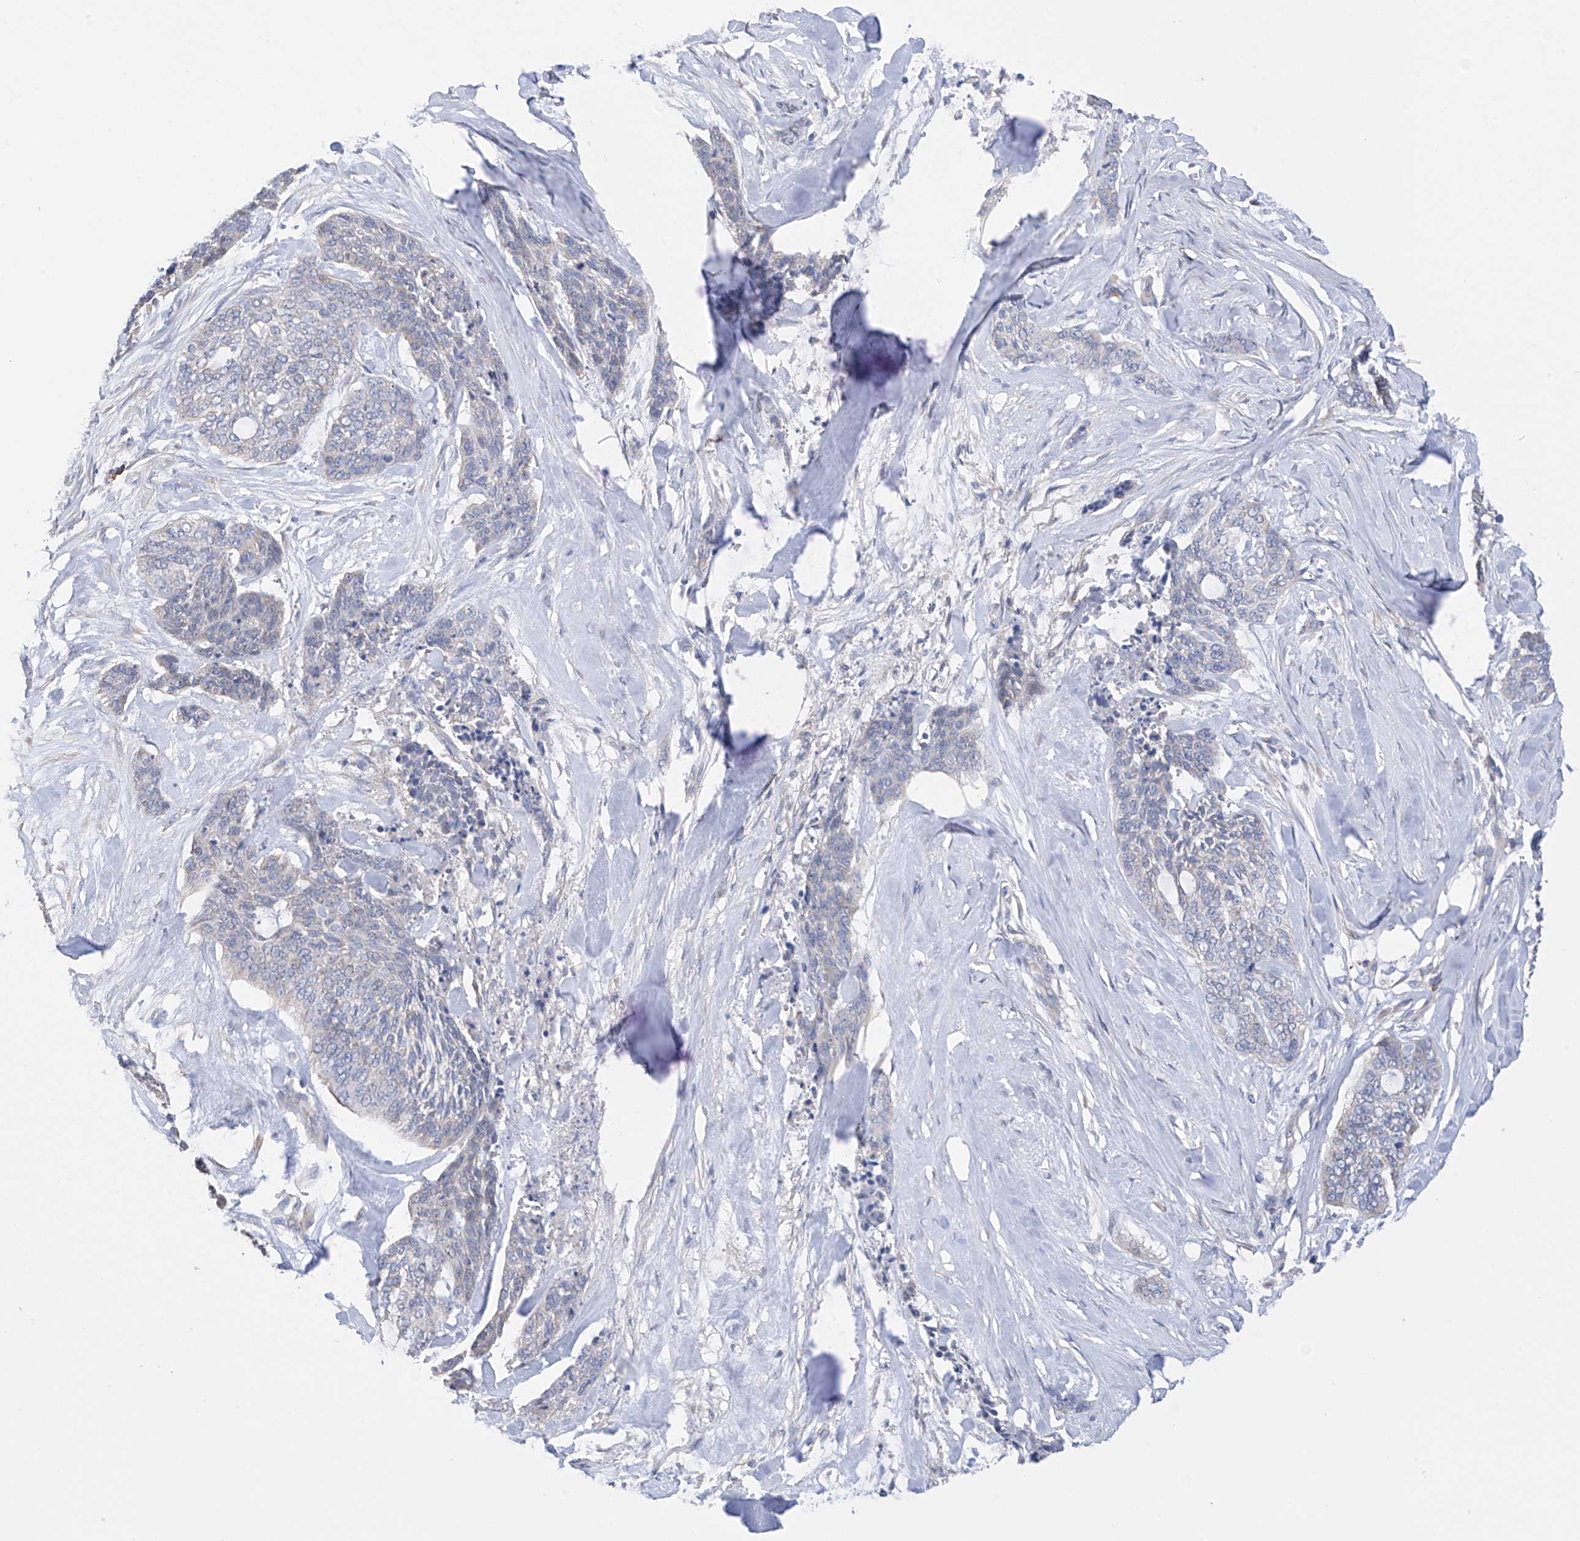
{"staining": {"intensity": "negative", "quantity": "none", "location": "none"}, "tissue": "skin cancer", "cell_type": "Tumor cells", "image_type": "cancer", "snomed": [{"axis": "morphology", "description": "Basal cell carcinoma"}, {"axis": "topography", "description": "Skin"}], "caption": "Tumor cells show no significant protein positivity in skin basal cell carcinoma. (DAB (3,3'-diaminobenzidine) immunohistochemistry (IHC), high magnification).", "gene": "REC8", "patient": {"sex": "female", "age": 64}}